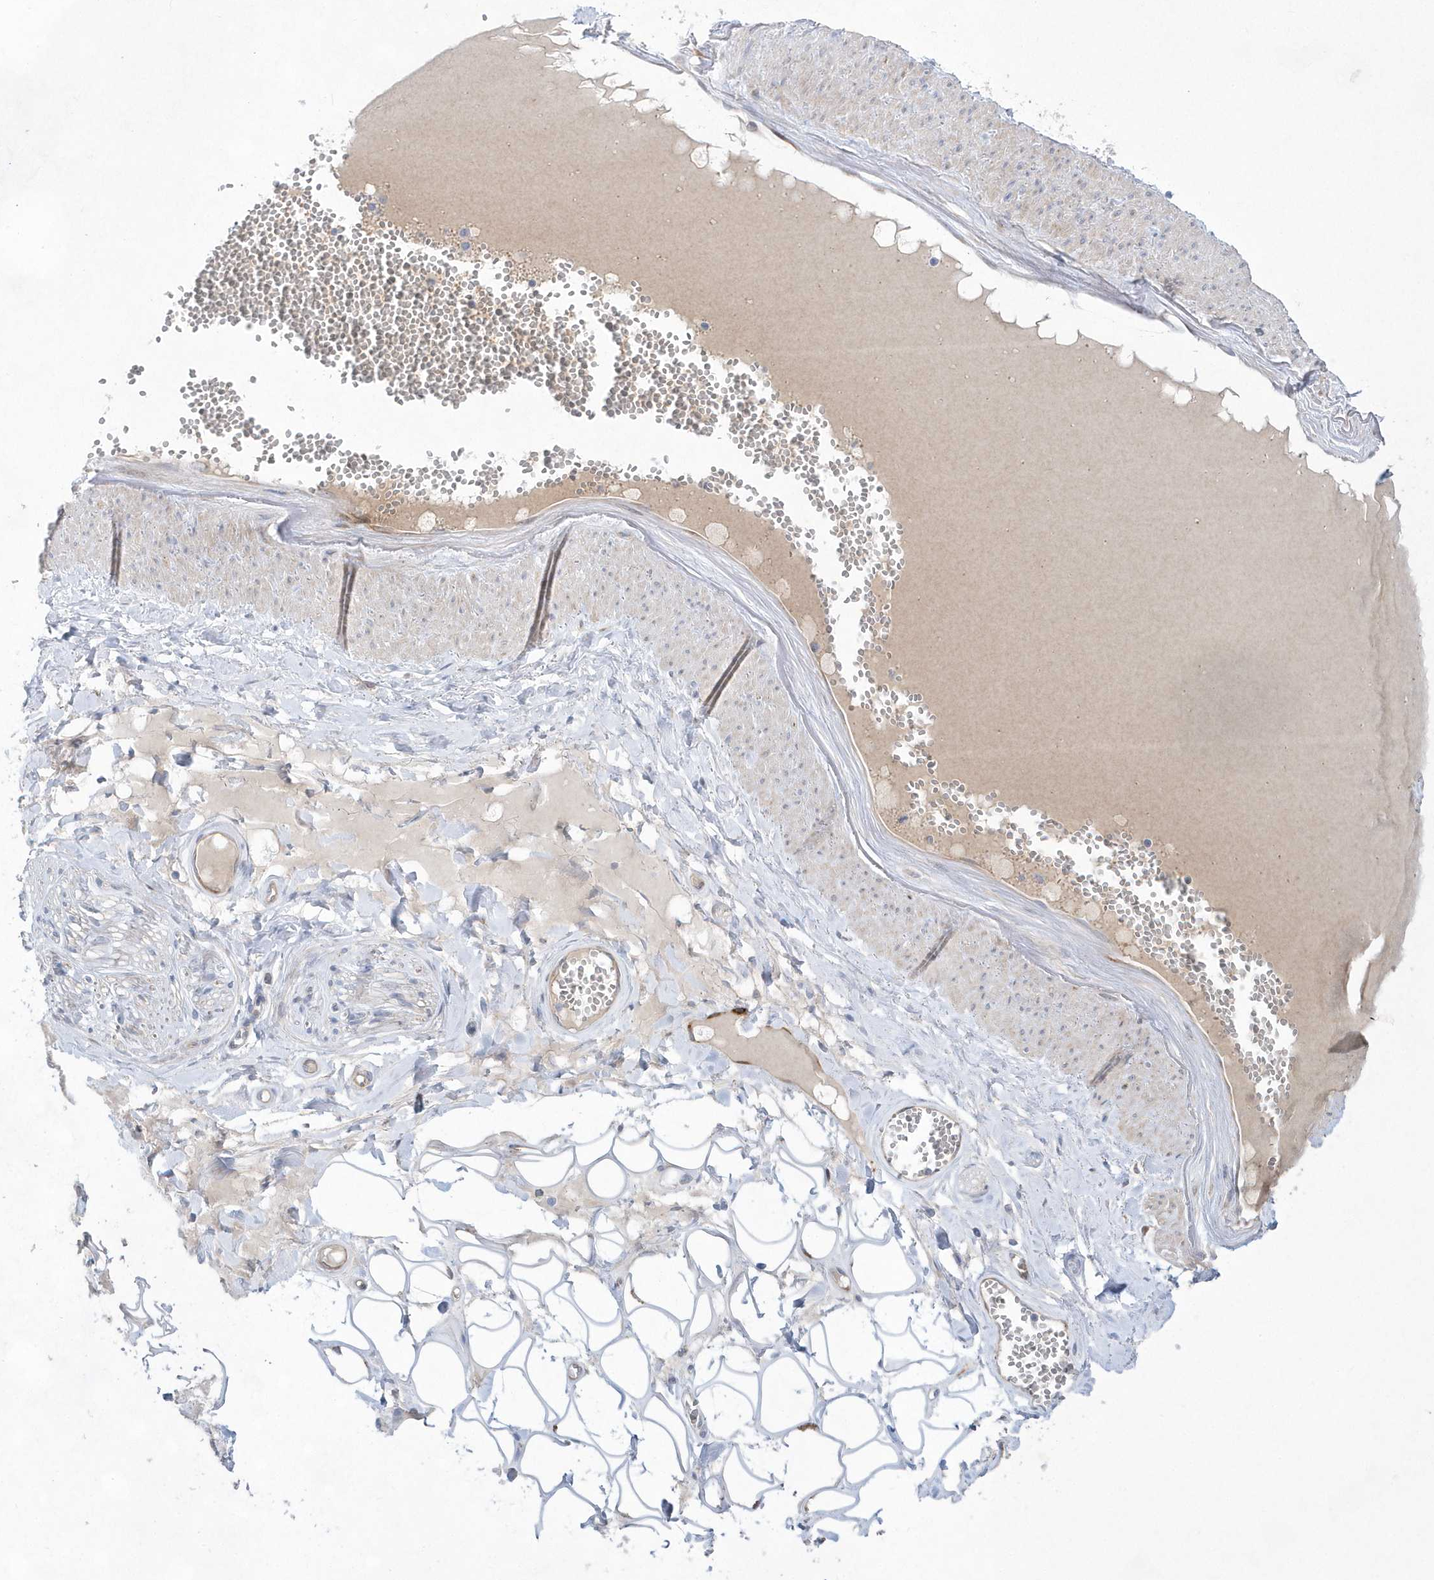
{"staining": {"intensity": "weak", "quantity": "25%-75%", "location": "cytoplasmic/membranous"}, "tissue": "adipose tissue", "cell_type": "Adipocytes", "image_type": "normal", "snomed": [{"axis": "morphology", "description": "Normal tissue, NOS"}, {"axis": "morphology", "description": "Inflammation, NOS"}, {"axis": "topography", "description": "Salivary gland"}, {"axis": "topography", "description": "Peripheral nerve tissue"}], "caption": "Immunohistochemistry micrograph of unremarkable adipose tissue stained for a protein (brown), which demonstrates low levels of weak cytoplasmic/membranous staining in approximately 25%-75% of adipocytes.", "gene": "TMEM132B", "patient": {"sex": "female", "age": 75}}